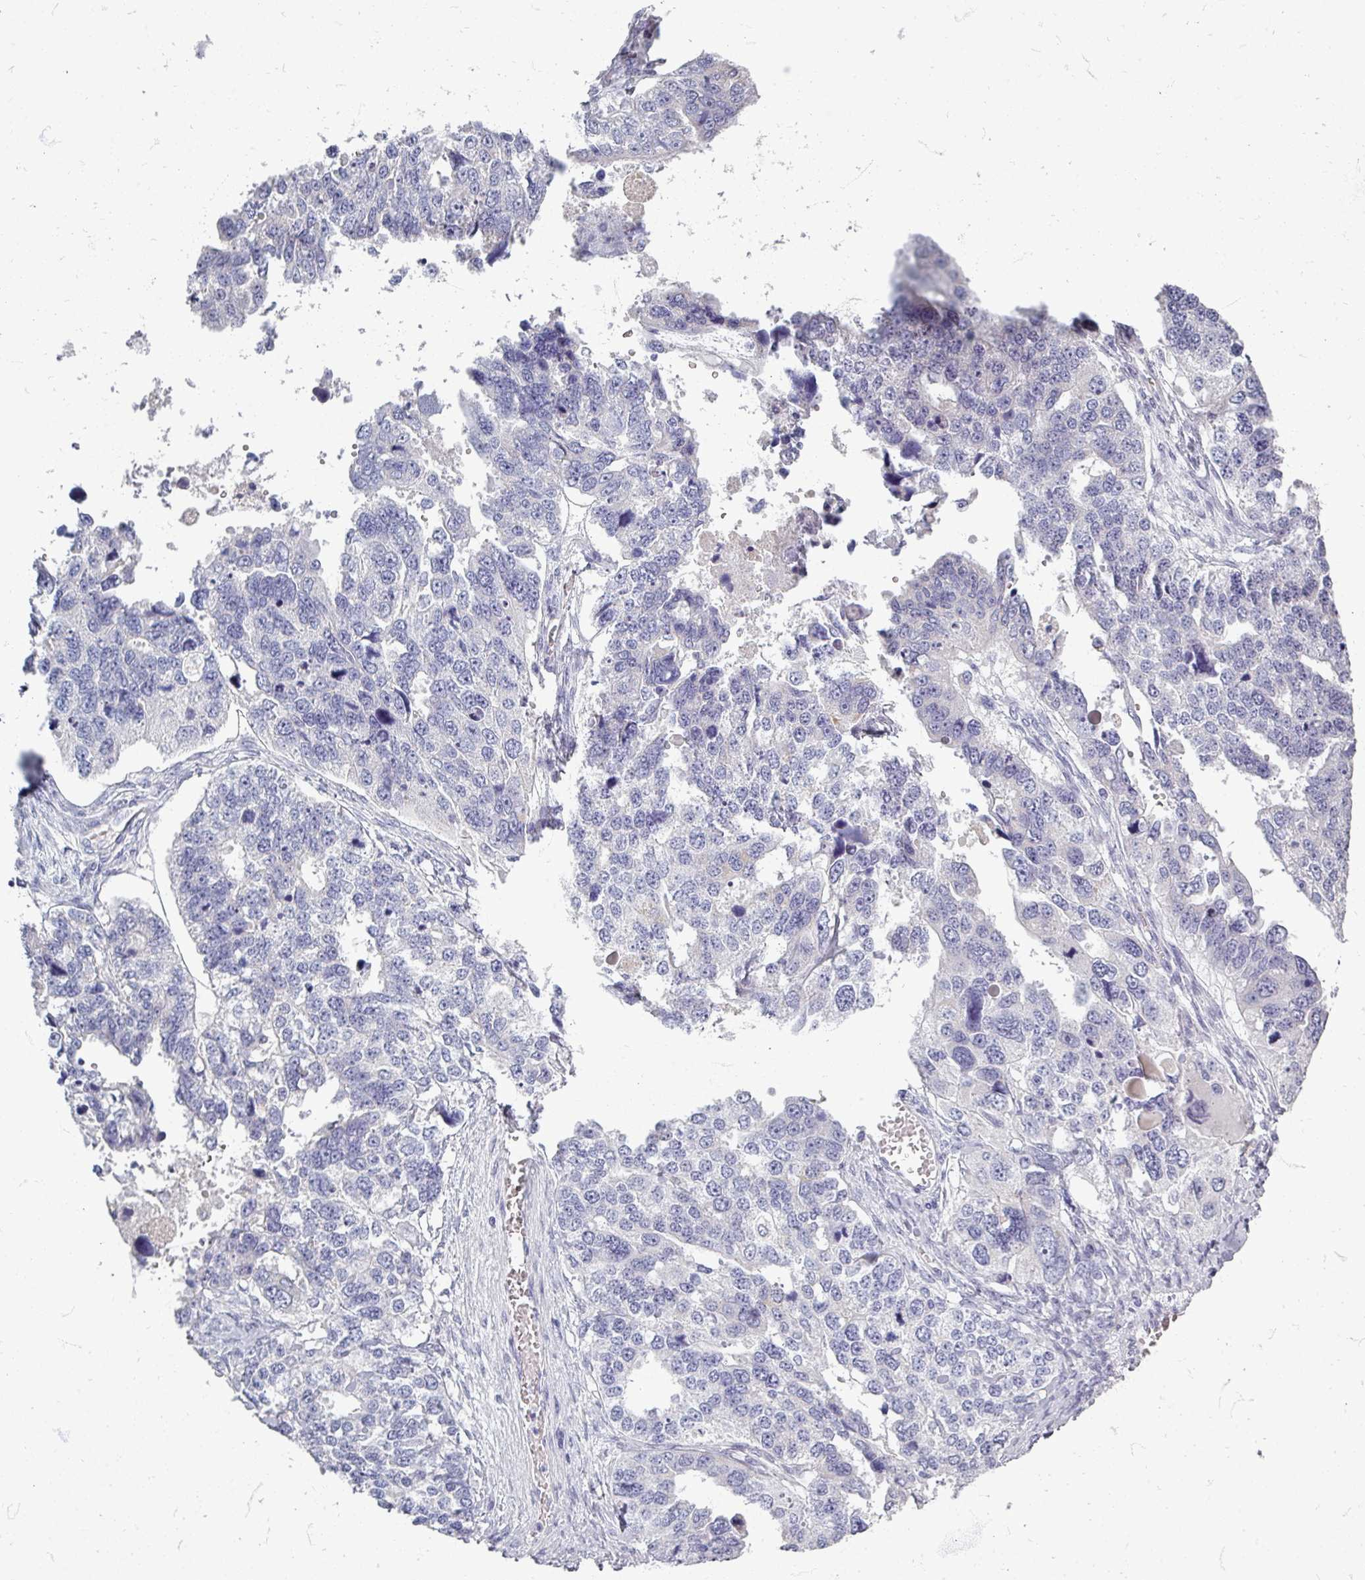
{"staining": {"intensity": "negative", "quantity": "none", "location": "none"}, "tissue": "ovarian cancer", "cell_type": "Tumor cells", "image_type": "cancer", "snomed": [{"axis": "morphology", "description": "Cystadenocarcinoma, serous, NOS"}, {"axis": "topography", "description": "Ovary"}], "caption": "A histopathology image of human ovarian serous cystadenocarcinoma is negative for staining in tumor cells. (DAB (3,3'-diaminobenzidine) immunohistochemistry (IHC), high magnification).", "gene": "ZNF878", "patient": {"sex": "female", "age": 76}}